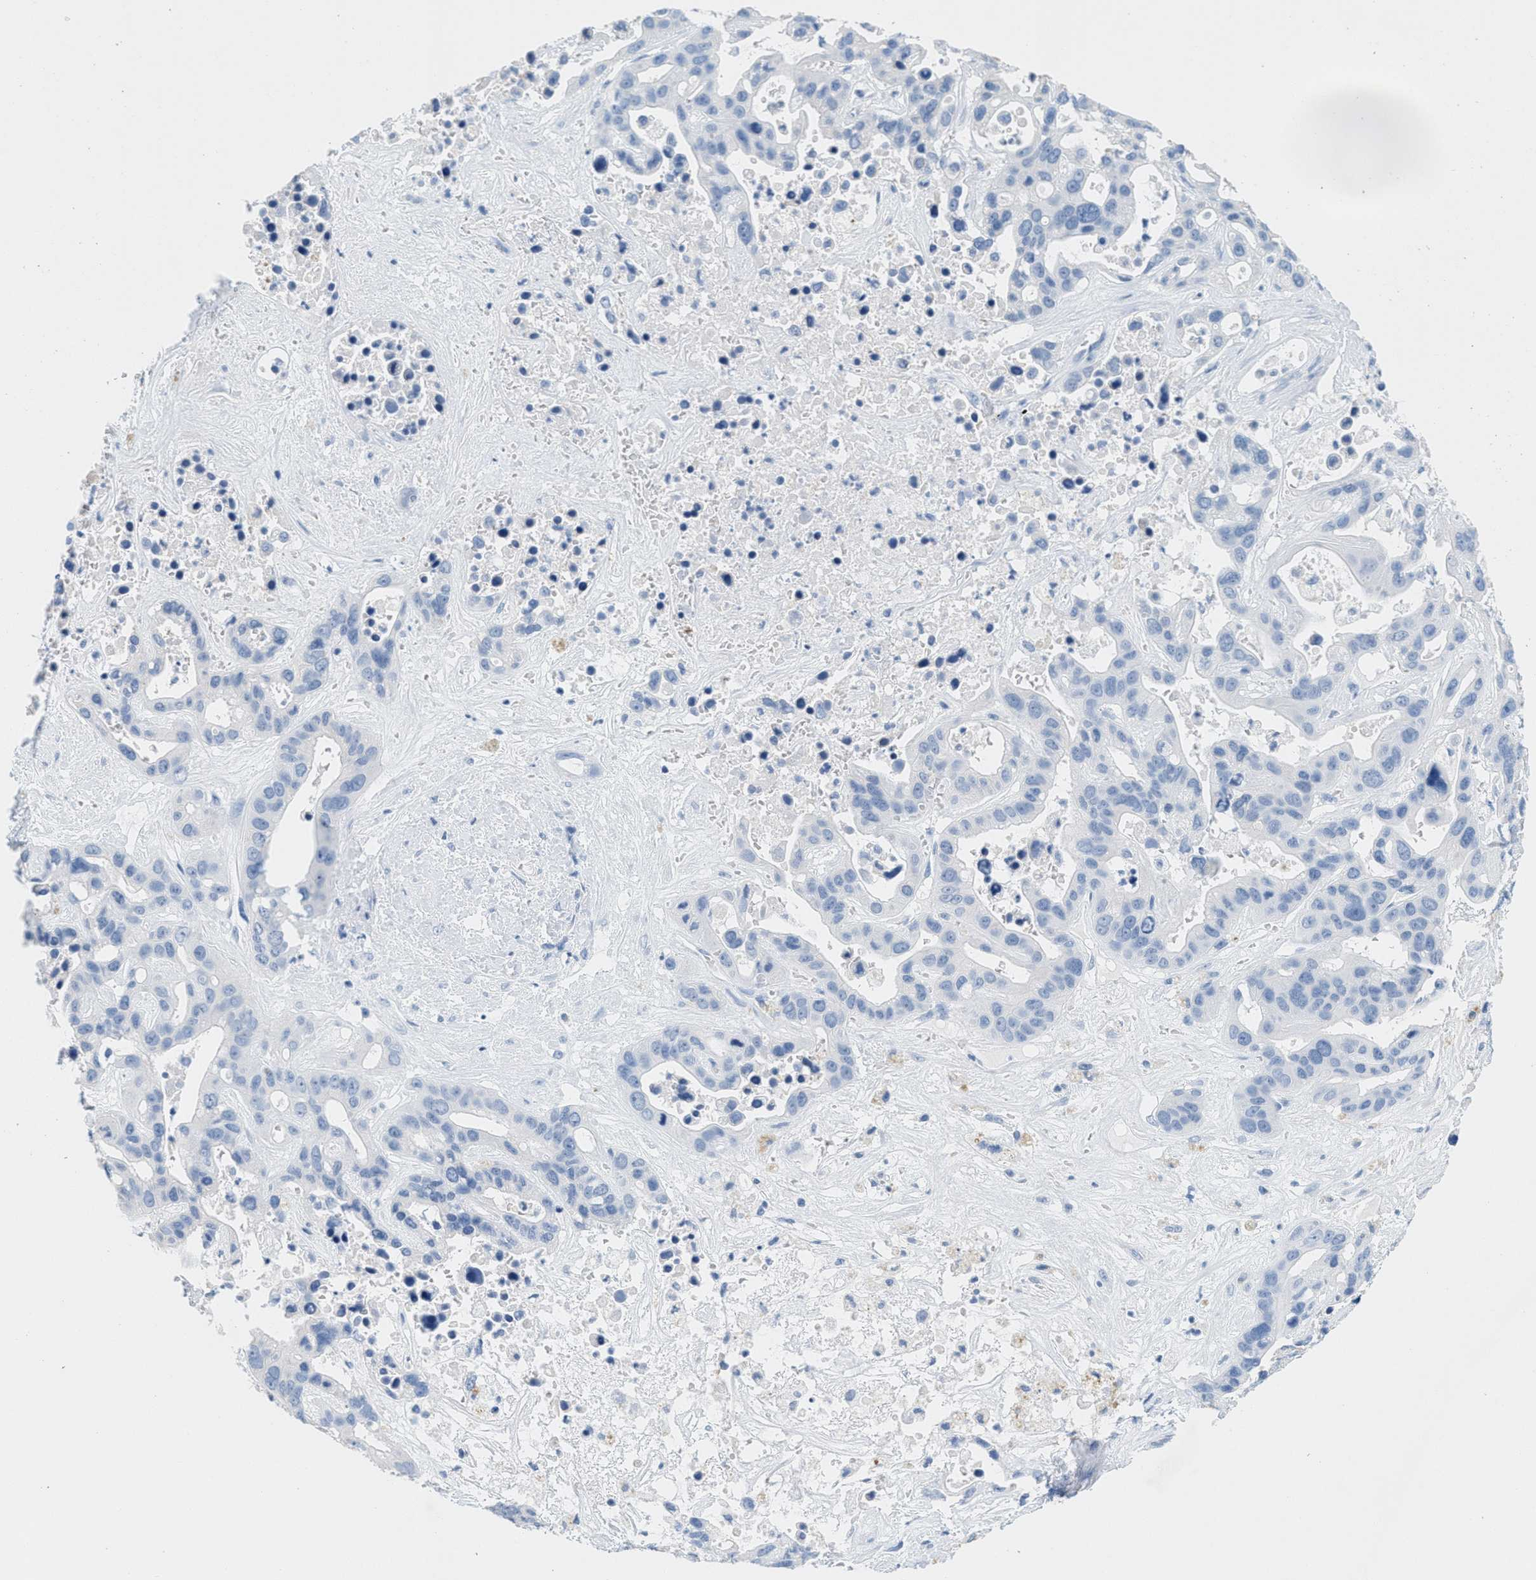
{"staining": {"intensity": "negative", "quantity": "none", "location": "none"}, "tissue": "liver cancer", "cell_type": "Tumor cells", "image_type": "cancer", "snomed": [{"axis": "morphology", "description": "Cholangiocarcinoma"}, {"axis": "topography", "description": "Liver"}], "caption": "Human cholangiocarcinoma (liver) stained for a protein using immunohistochemistry demonstrates no staining in tumor cells.", "gene": "GPM6A", "patient": {"sex": "female", "age": 65}}